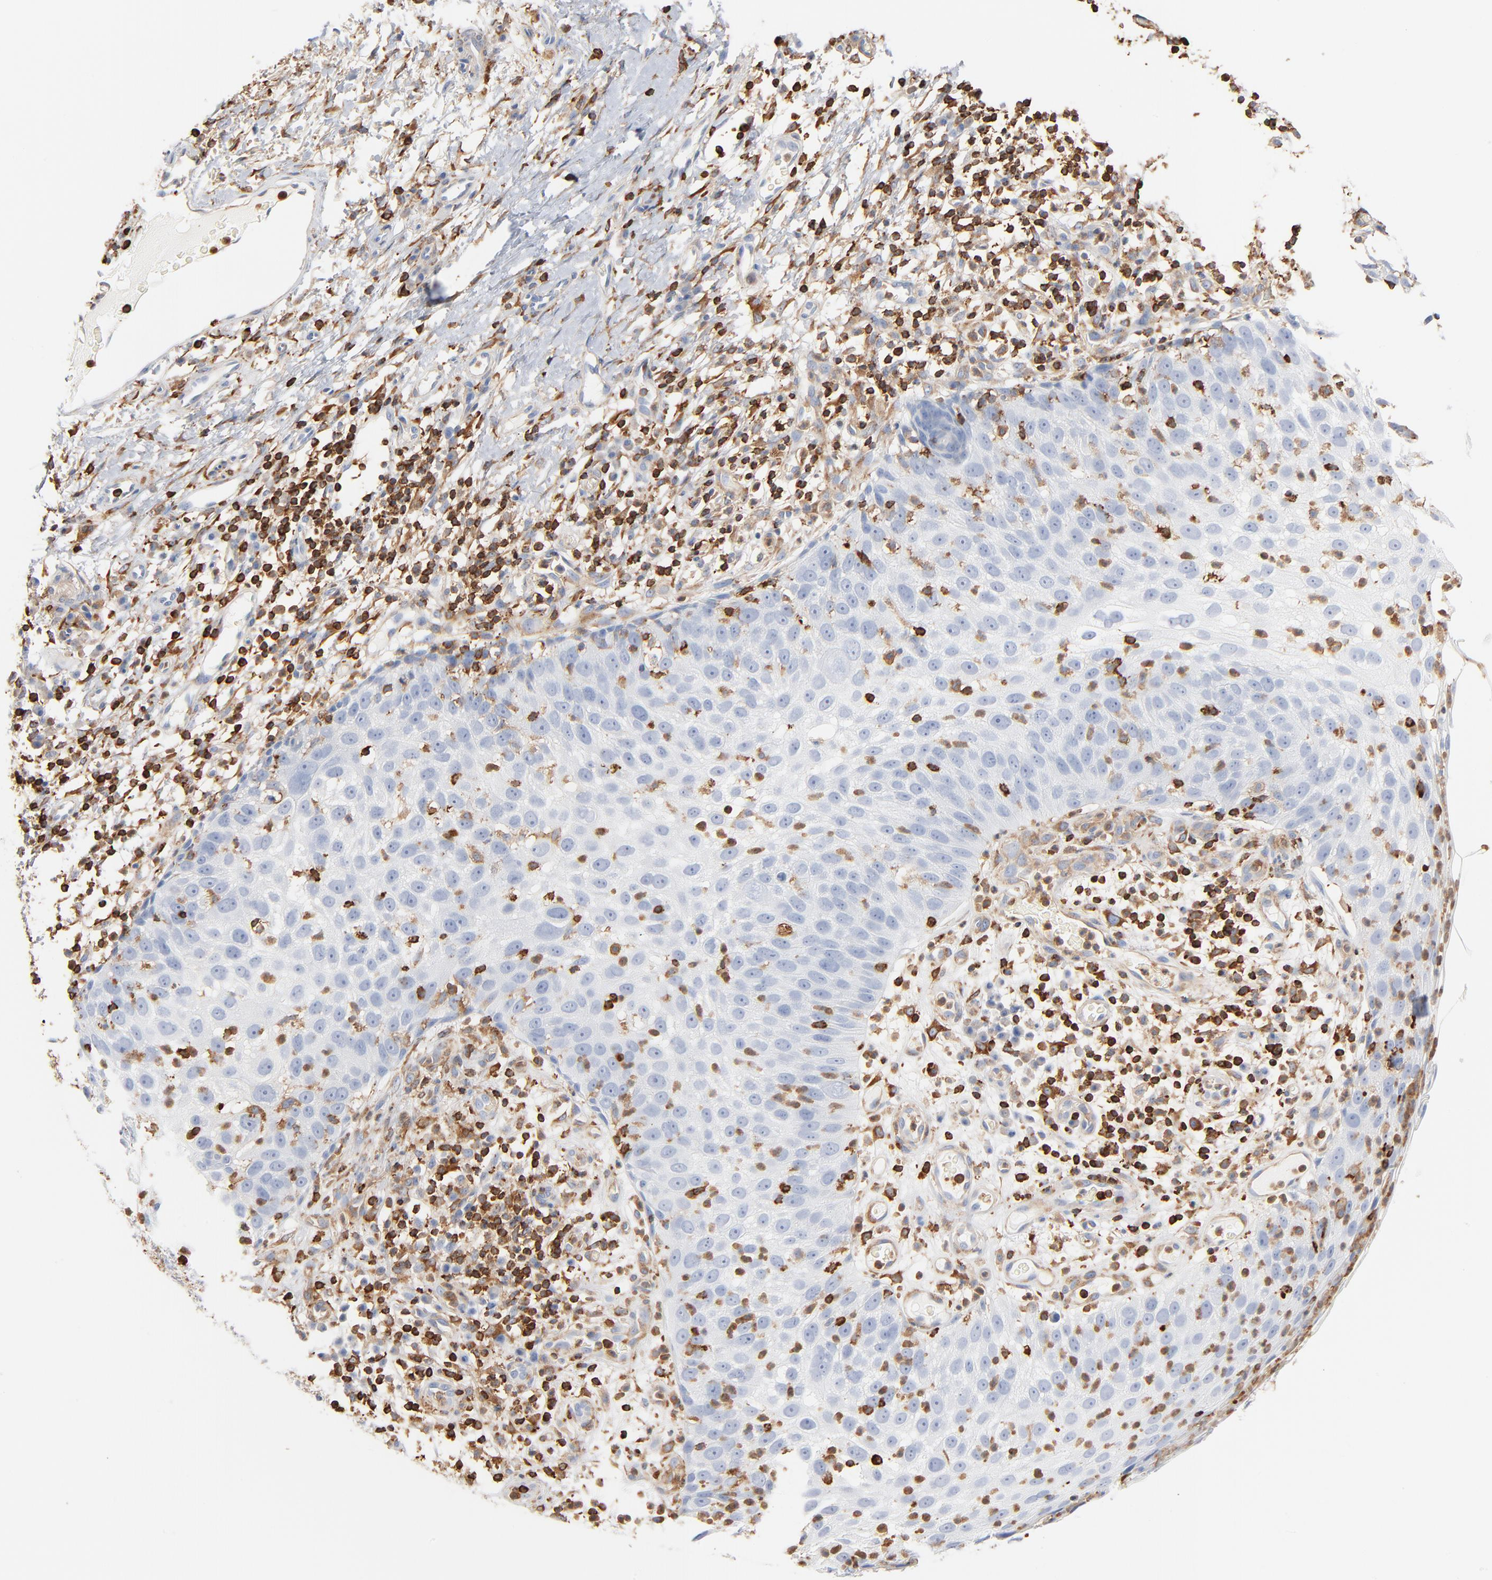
{"staining": {"intensity": "negative", "quantity": "none", "location": "none"}, "tissue": "skin cancer", "cell_type": "Tumor cells", "image_type": "cancer", "snomed": [{"axis": "morphology", "description": "Squamous cell carcinoma, NOS"}, {"axis": "topography", "description": "Skin"}], "caption": "The immunohistochemistry histopathology image has no significant expression in tumor cells of skin cancer tissue. (DAB (3,3'-diaminobenzidine) IHC visualized using brightfield microscopy, high magnification).", "gene": "SH3KBP1", "patient": {"sex": "male", "age": 87}}